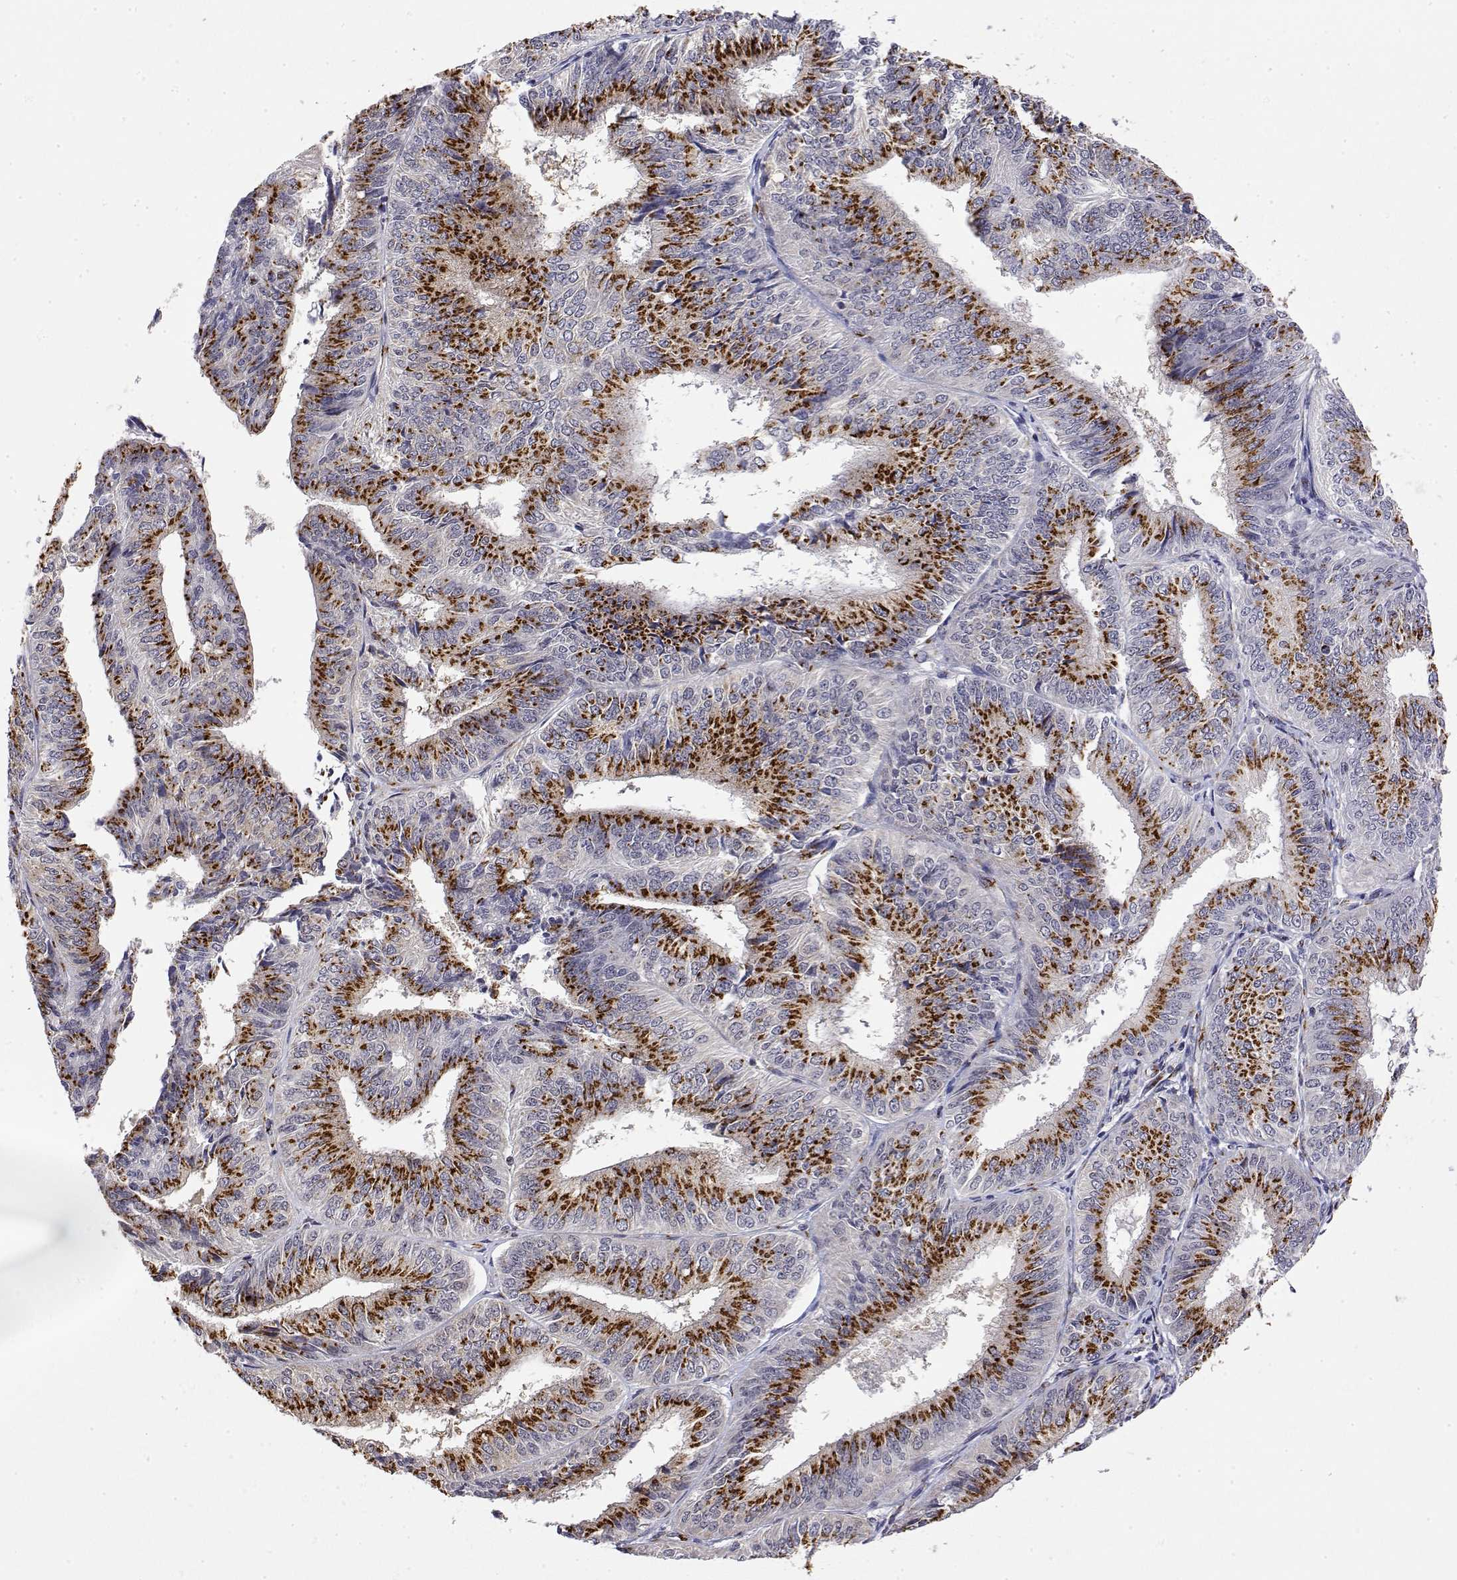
{"staining": {"intensity": "strong", "quantity": ">75%", "location": "cytoplasmic/membranous"}, "tissue": "endometrial cancer", "cell_type": "Tumor cells", "image_type": "cancer", "snomed": [{"axis": "morphology", "description": "Adenocarcinoma, NOS"}, {"axis": "topography", "description": "Endometrium"}], "caption": "IHC micrograph of human endometrial cancer (adenocarcinoma) stained for a protein (brown), which exhibits high levels of strong cytoplasmic/membranous positivity in about >75% of tumor cells.", "gene": "YIPF3", "patient": {"sex": "female", "age": 58}}